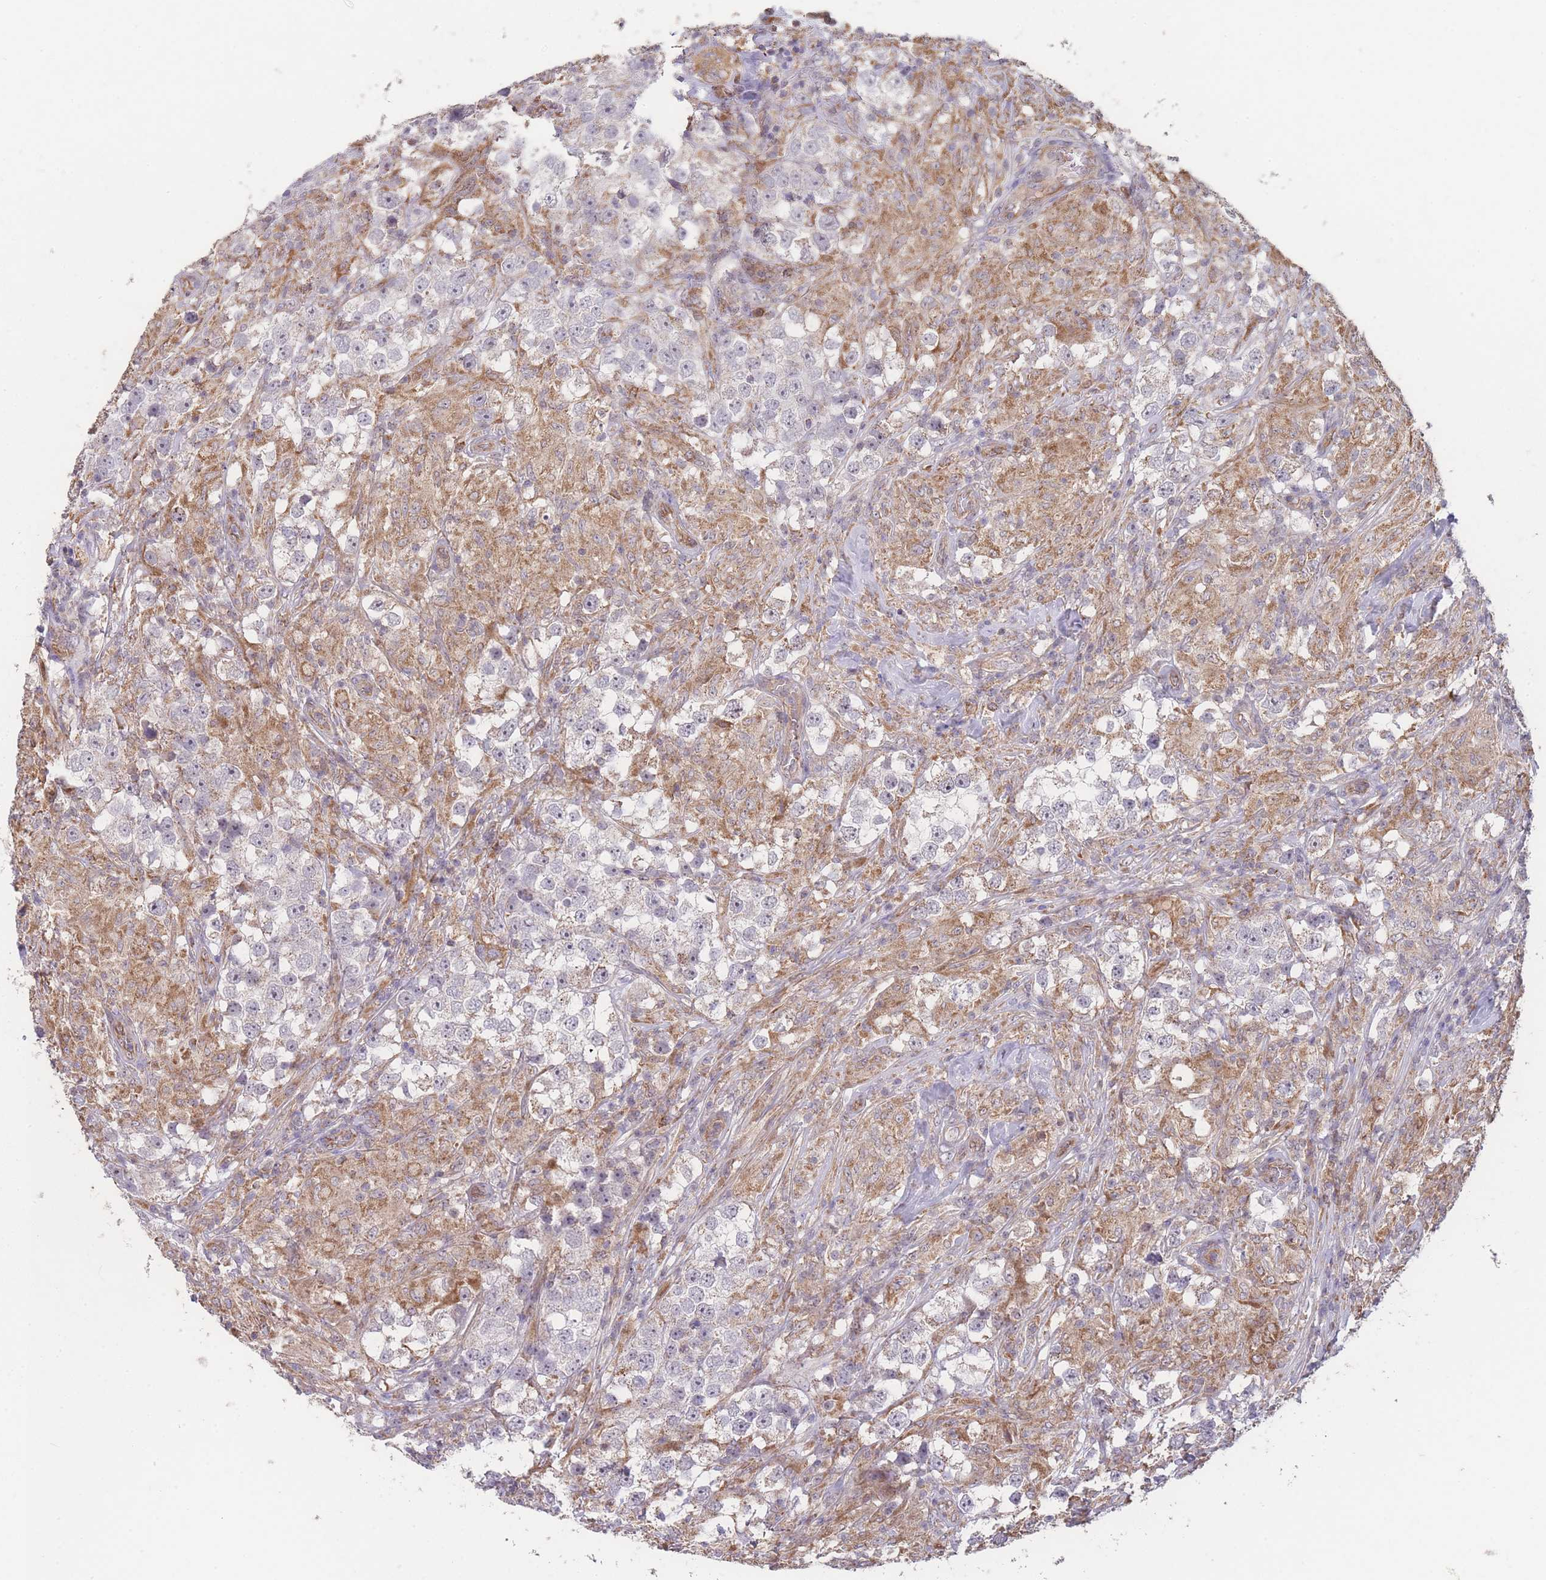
{"staining": {"intensity": "negative", "quantity": "none", "location": "none"}, "tissue": "testis cancer", "cell_type": "Tumor cells", "image_type": "cancer", "snomed": [{"axis": "morphology", "description": "Seminoma, NOS"}, {"axis": "topography", "description": "Testis"}], "caption": "The photomicrograph demonstrates no staining of tumor cells in testis cancer (seminoma). The staining was performed using DAB to visualize the protein expression in brown, while the nuclei were stained in blue with hematoxylin (Magnification: 20x).", "gene": "PXMP4", "patient": {"sex": "male", "age": 46}}